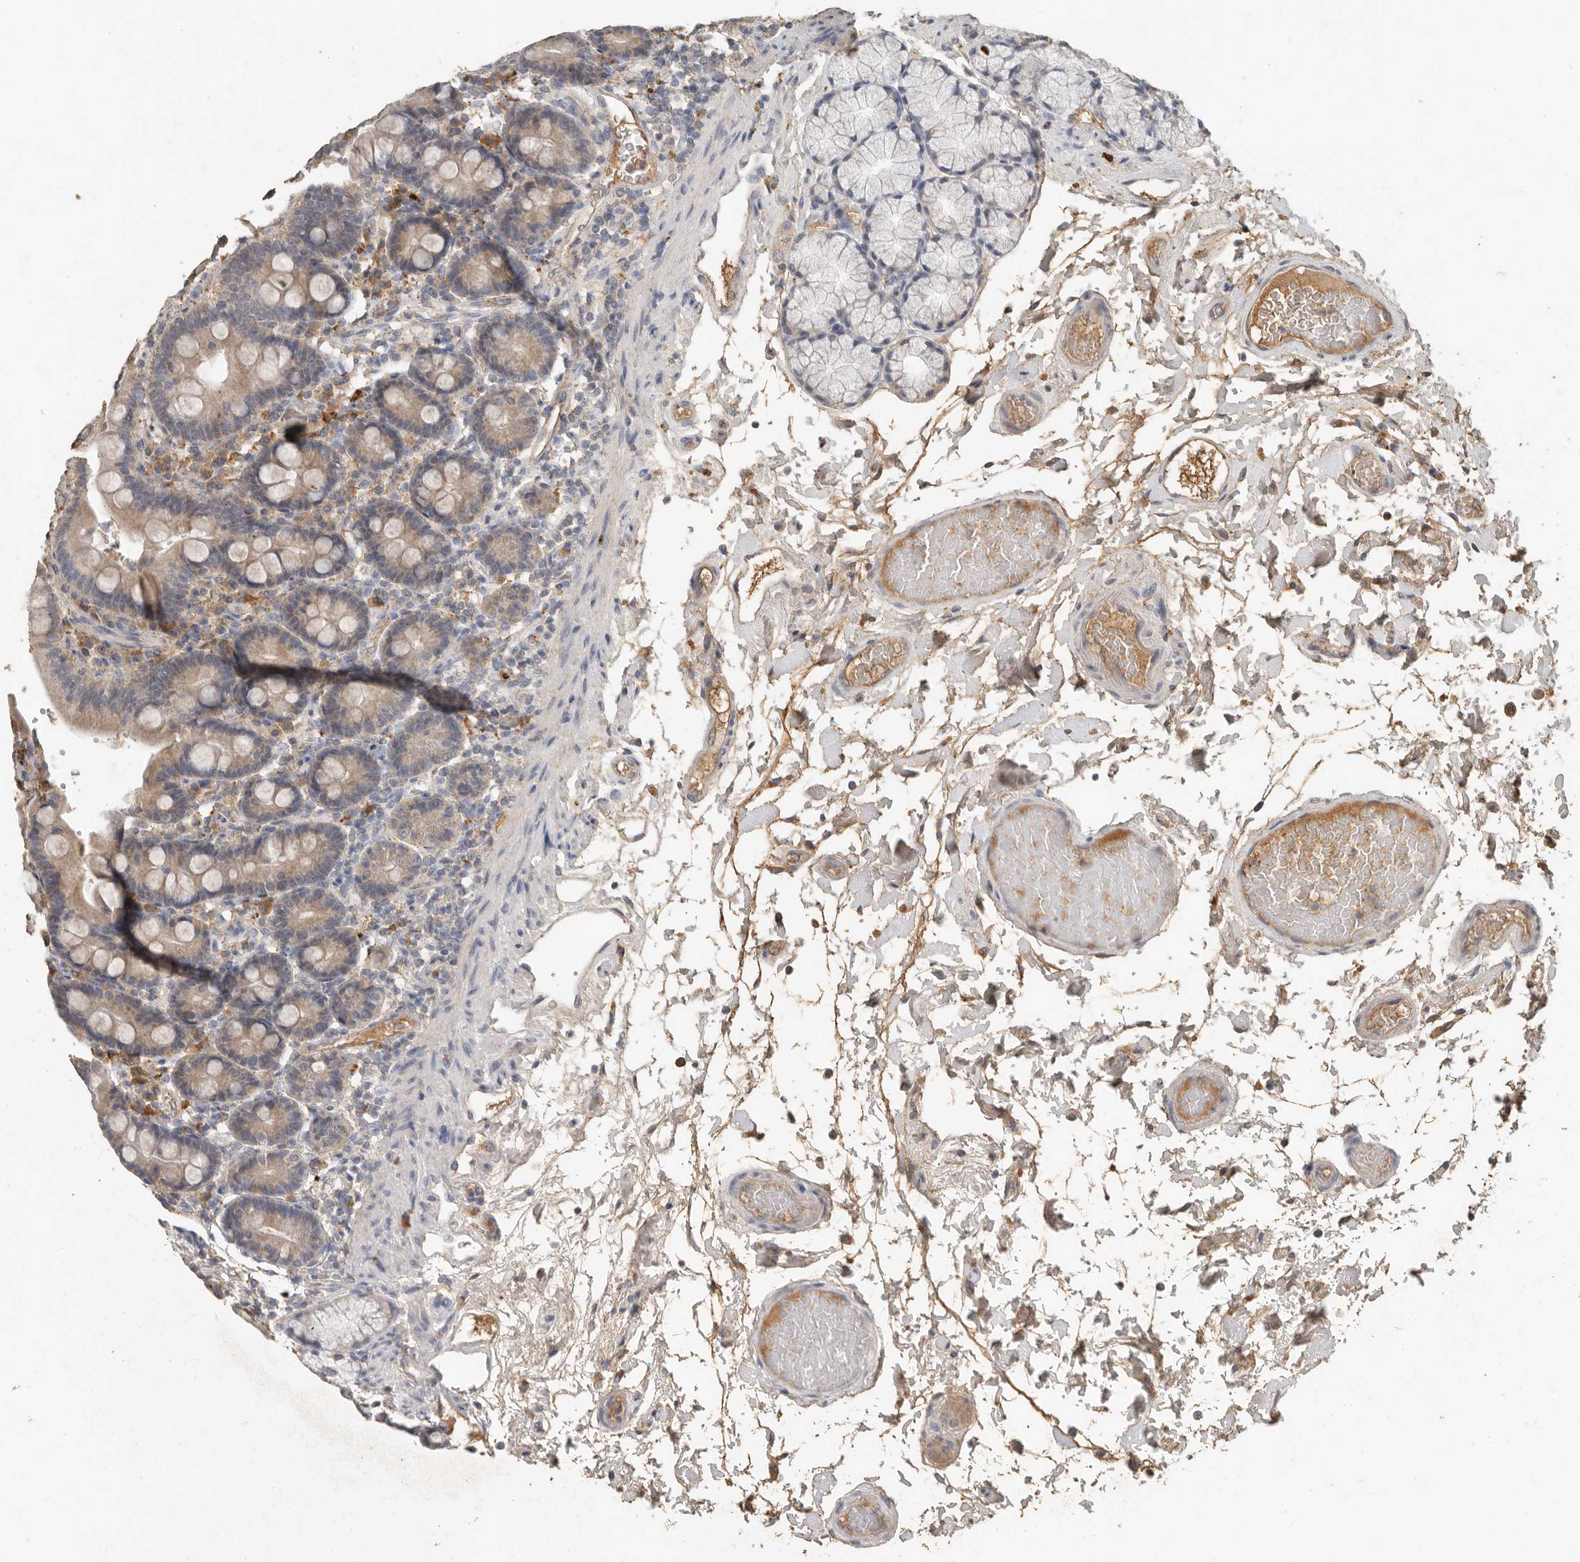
{"staining": {"intensity": "weak", "quantity": "25%-75%", "location": "cytoplasmic/membranous"}, "tissue": "duodenum", "cell_type": "Glandular cells", "image_type": "normal", "snomed": [{"axis": "morphology", "description": "Normal tissue, NOS"}, {"axis": "topography", "description": "Small intestine, NOS"}], "caption": "The photomicrograph shows immunohistochemical staining of normal duodenum. There is weak cytoplasmic/membranous positivity is present in approximately 25%-75% of glandular cells.", "gene": "CTF1", "patient": {"sex": "female", "age": 71}}